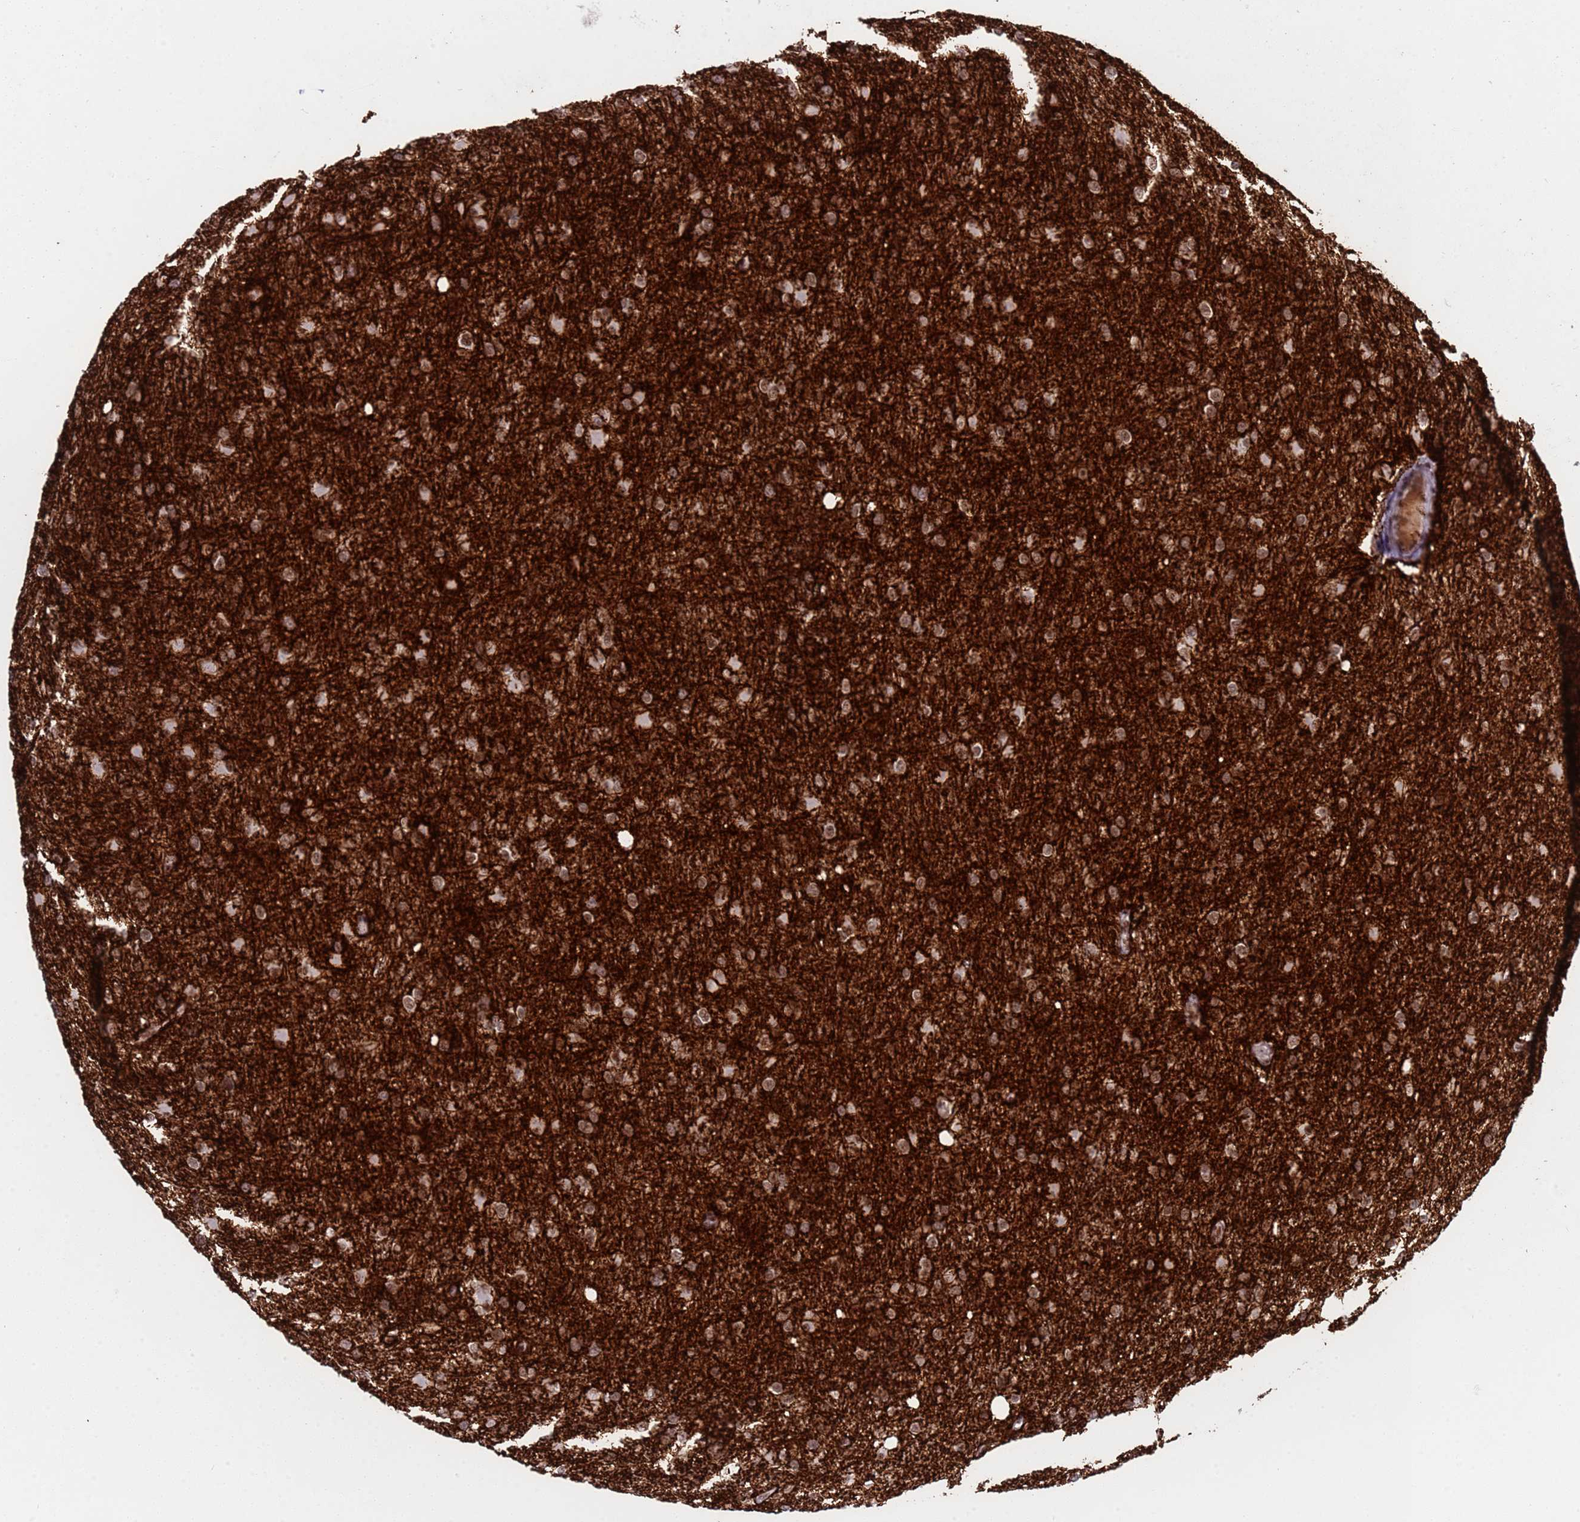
{"staining": {"intensity": "moderate", "quantity": ">75%", "location": "nuclear"}, "tissue": "glioma", "cell_type": "Tumor cells", "image_type": "cancer", "snomed": [{"axis": "morphology", "description": "Glioma, malignant, High grade"}, {"axis": "topography", "description": "Cerebral cortex"}], "caption": "There is medium levels of moderate nuclear expression in tumor cells of glioma, as demonstrated by immunohistochemical staining (brown color).", "gene": "THOC2", "patient": {"sex": "female", "age": 36}}